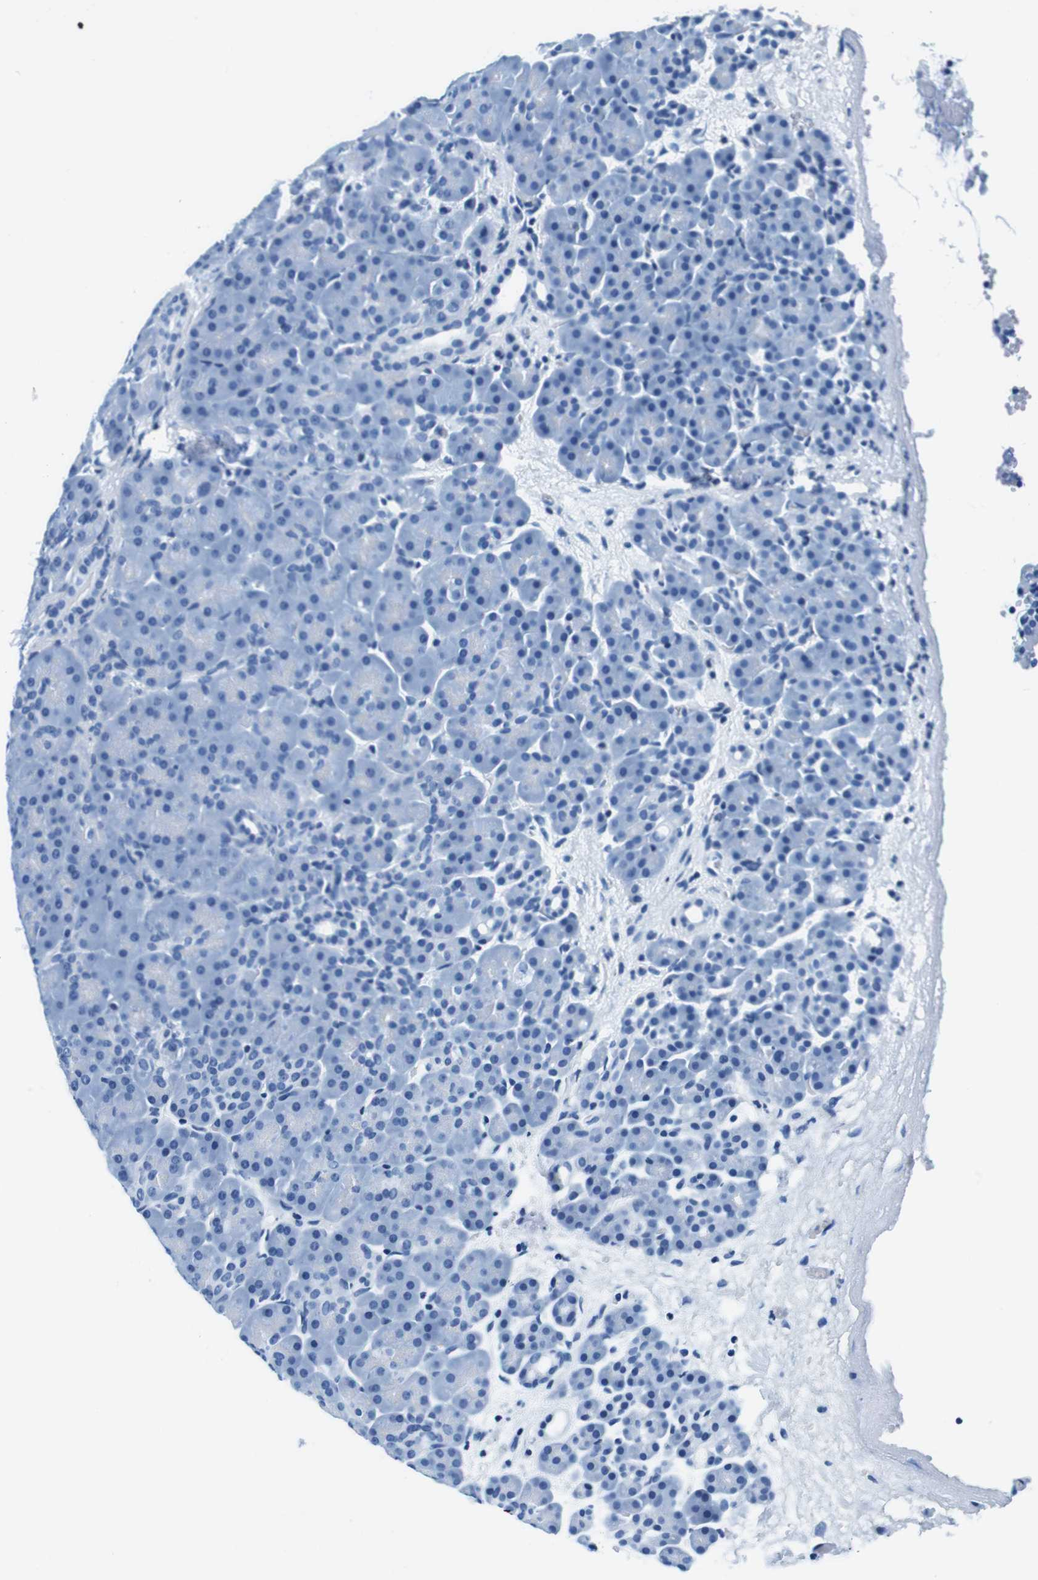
{"staining": {"intensity": "negative", "quantity": "none", "location": "none"}, "tissue": "pancreas", "cell_type": "Exocrine glandular cells", "image_type": "normal", "snomed": [{"axis": "morphology", "description": "Normal tissue, NOS"}, {"axis": "topography", "description": "Pancreas"}], "caption": "The photomicrograph exhibits no significant positivity in exocrine glandular cells of pancreas.", "gene": "ELANE", "patient": {"sex": "male", "age": 66}}